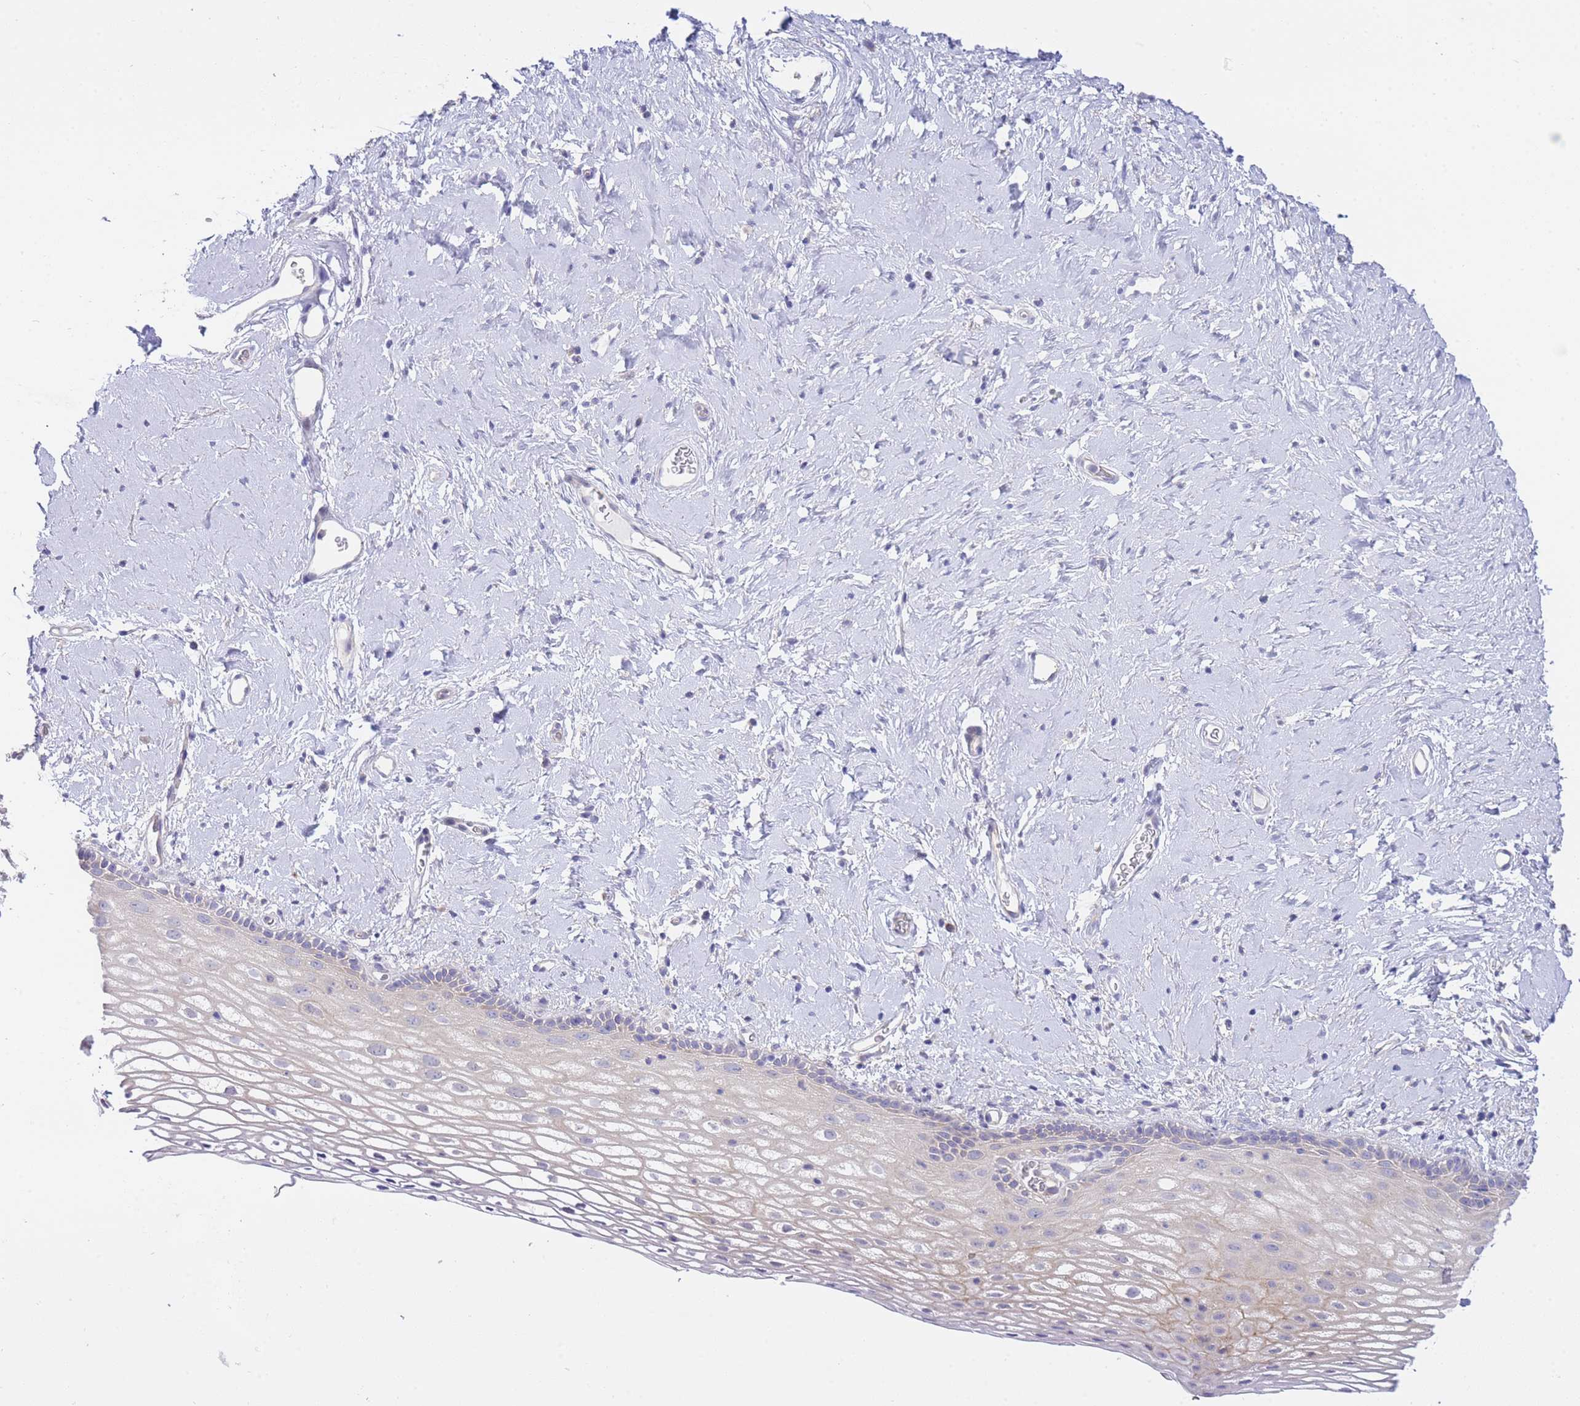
{"staining": {"intensity": "weak", "quantity": "25%-75%", "location": "cytoplasmic/membranous"}, "tissue": "vagina", "cell_type": "Squamous epithelial cells", "image_type": "normal", "snomed": [{"axis": "morphology", "description": "Normal tissue, NOS"}, {"axis": "morphology", "description": "Adenocarcinoma, NOS"}, {"axis": "topography", "description": "Rectum"}, {"axis": "topography", "description": "Vagina"}], "caption": "DAB immunohistochemical staining of normal vagina reveals weak cytoplasmic/membranous protein expression in about 25%-75% of squamous epithelial cells.", "gene": "SUGT1", "patient": {"sex": "female", "age": 71}}